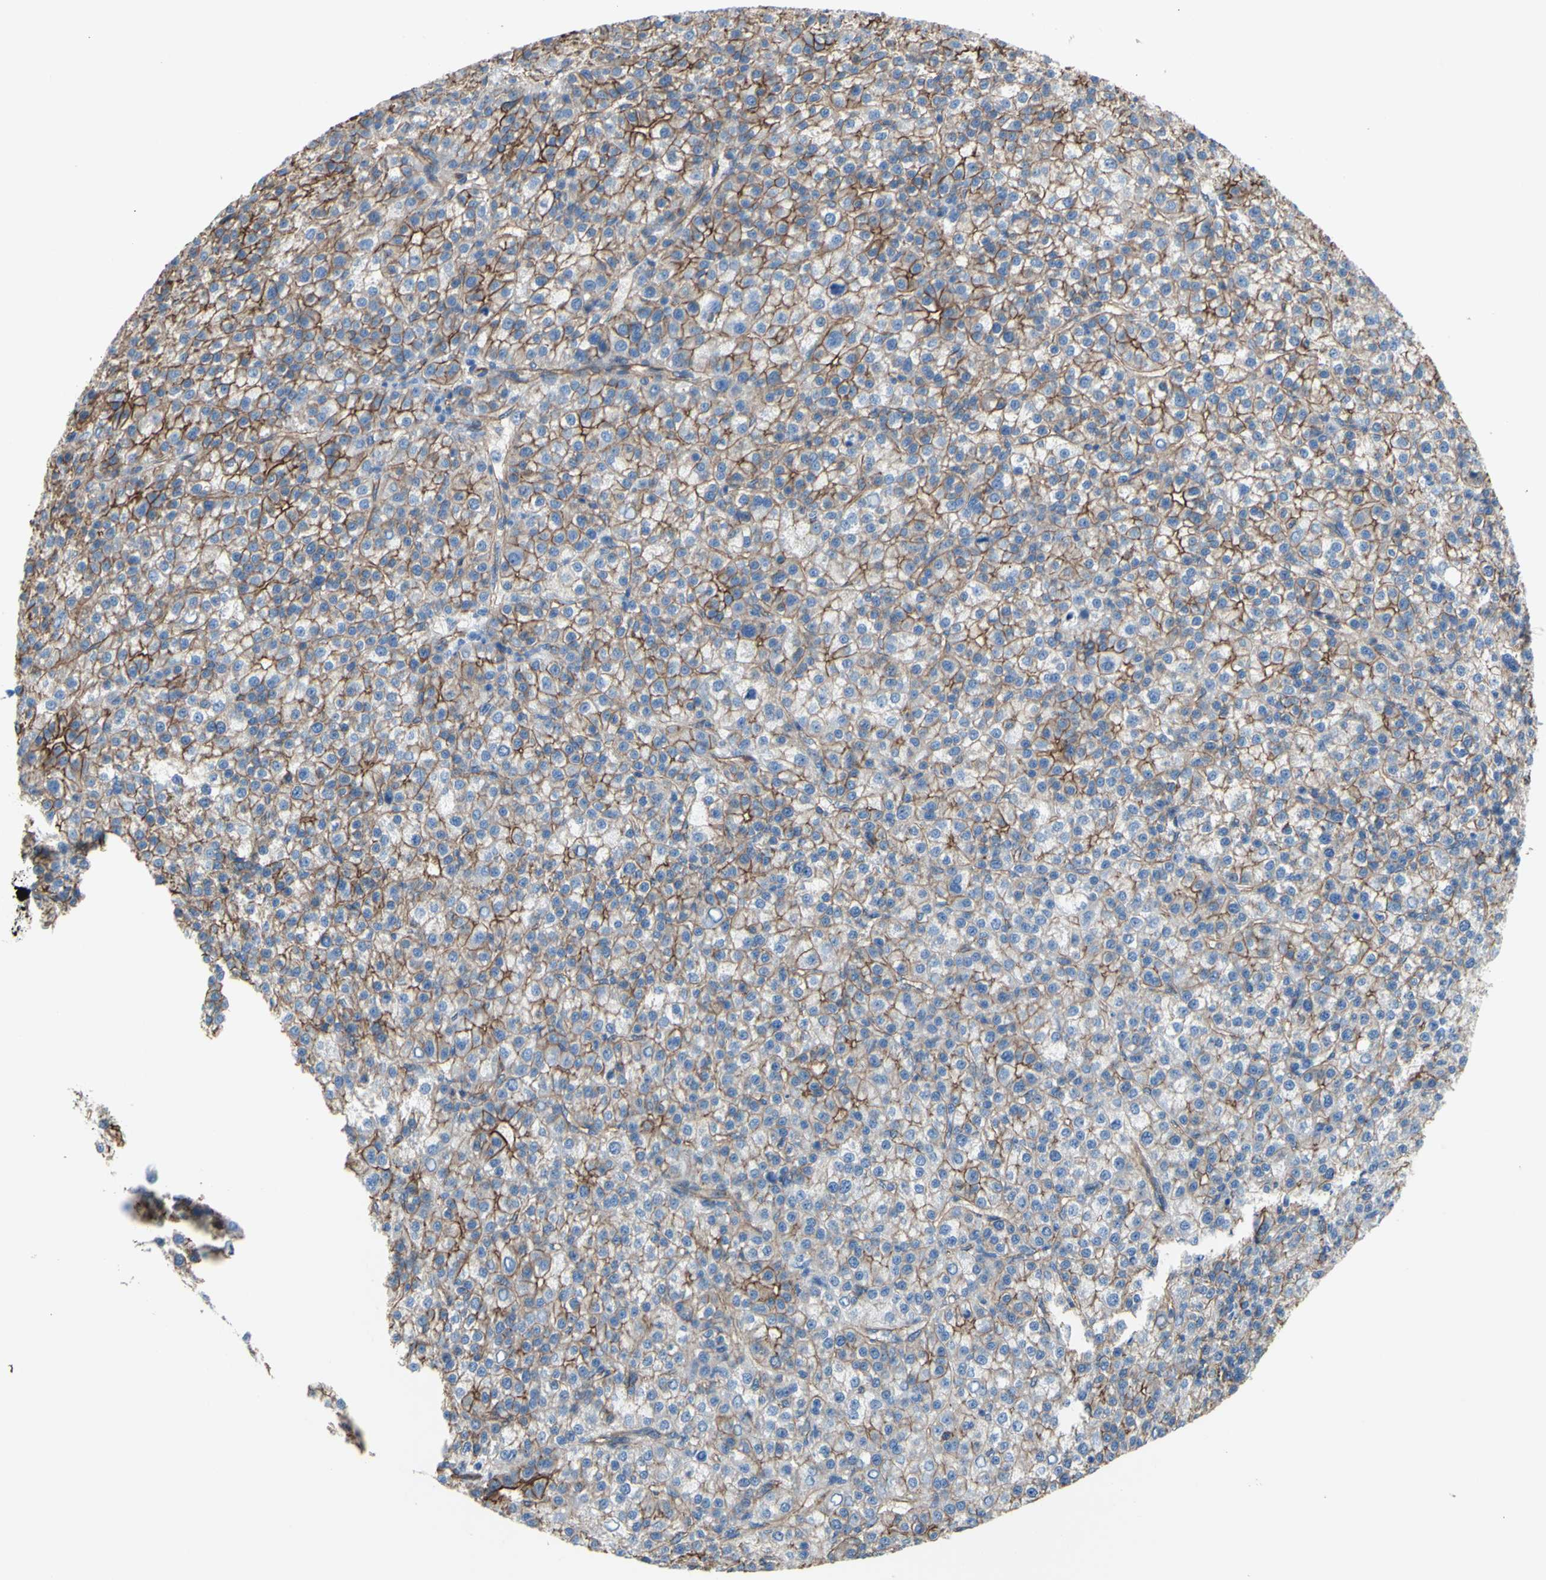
{"staining": {"intensity": "moderate", "quantity": ">75%", "location": "cytoplasmic/membranous"}, "tissue": "liver cancer", "cell_type": "Tumor cells", "image_type": "cancer", "snomed": [{"axis": "morphology", "description": "Carcinoma, Hepatocellular, NOS"}, {"axis": "topography", "description": "Liver"}], "caption": "Tumor cells display medium levels of moderate cytoplasmic/membranous staining in approximately >75% of cells in hepatocellular carcinoma (liver).", "gene": "TPBG", "patient": {"sex": "female", "age": 58}}